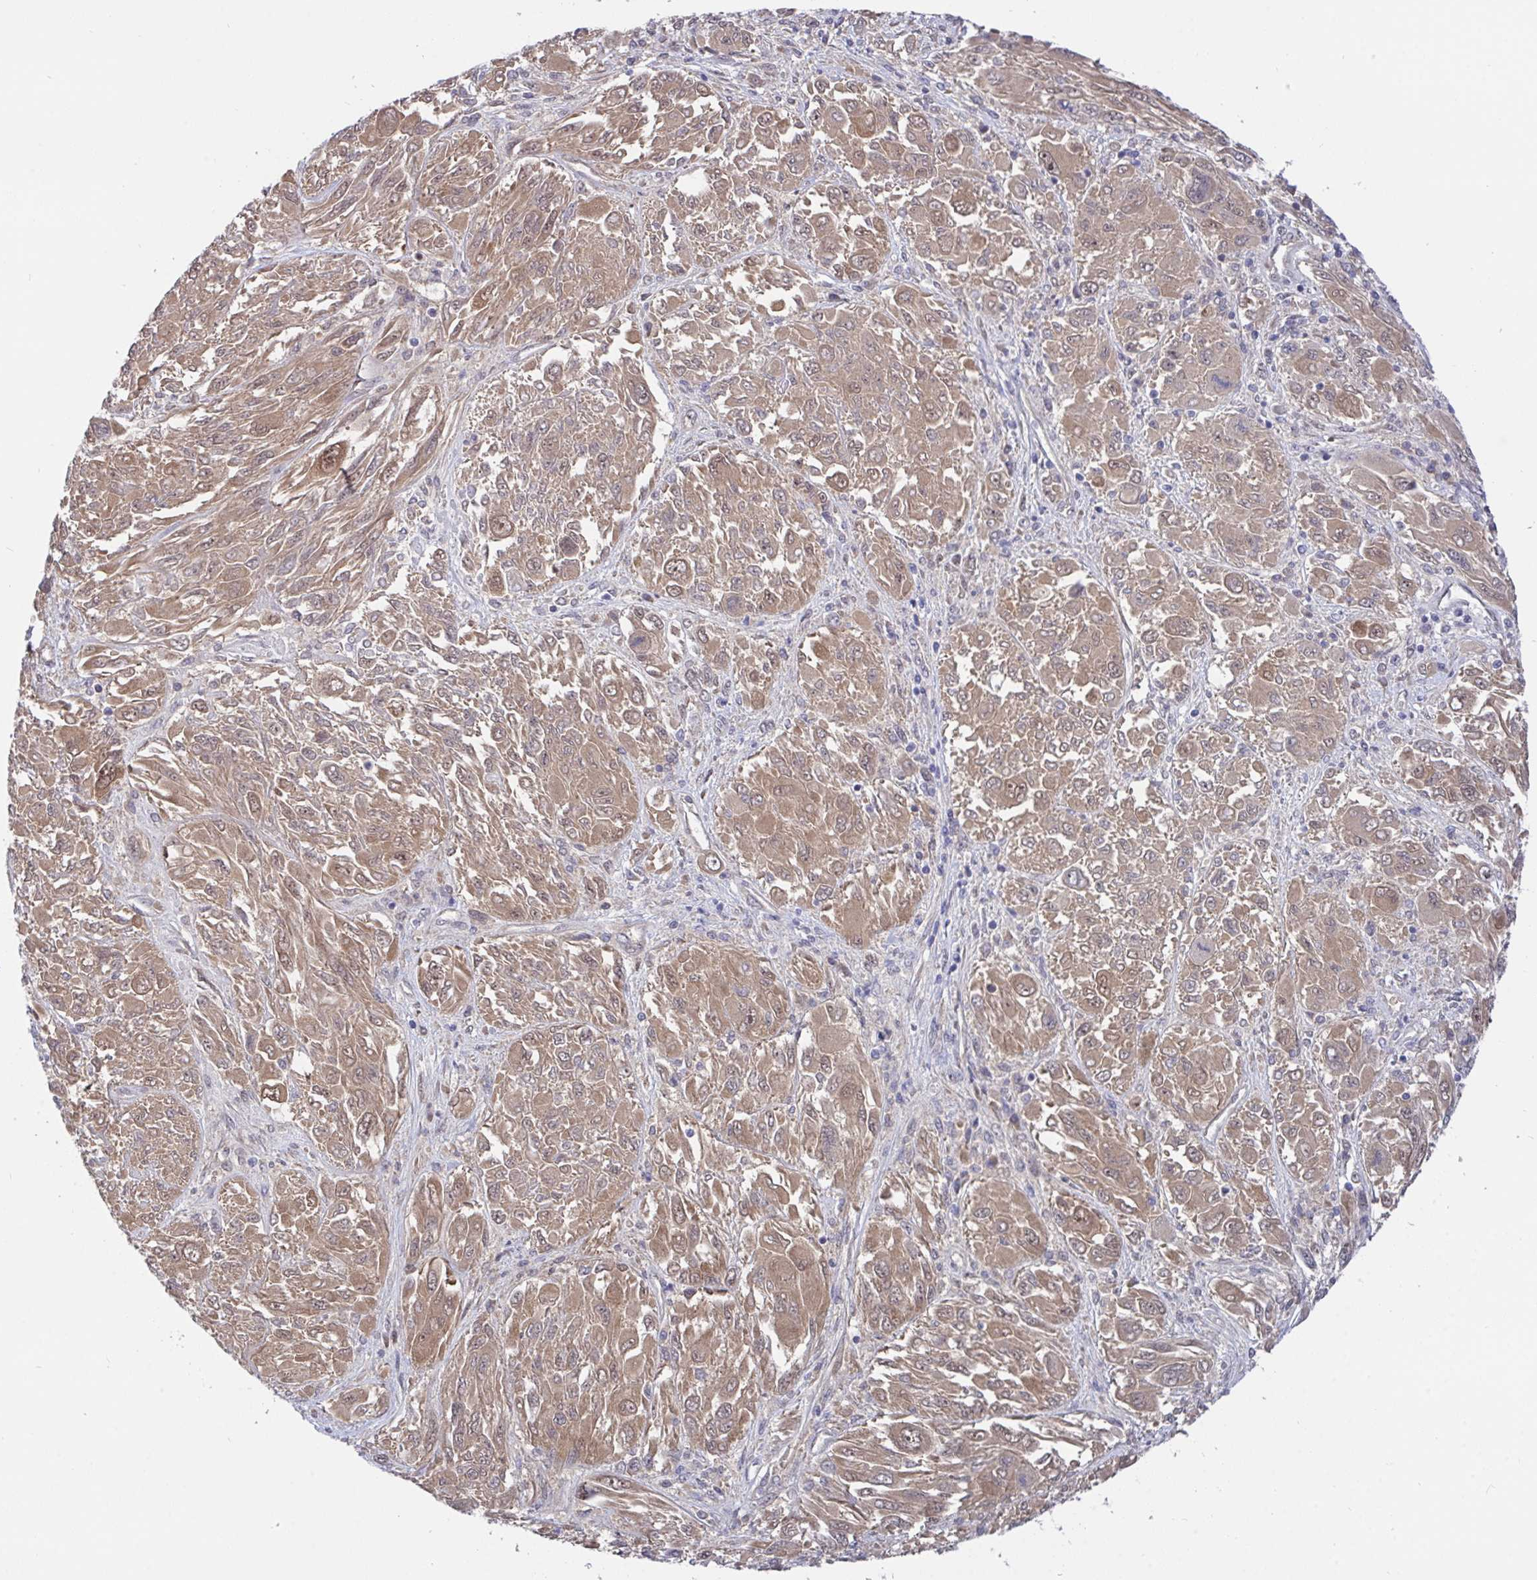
{"staining": {"intensity": "moderate", "quantity": ">75%", "location": "cytoplasmic/membranous,nuclear"}, "tissue": "melanoma", "cell_type": "Tumor cells", "image_type": "cancer", "snomed": [{"axis": "morphology", "description": "Malignant melanoma, NOS"}, {"axis": "topography", "description": "Skin"}], "caption": "Melanoma stained with a brown dye shows moderate cytoplasmic/membranous and nuclear positive positivity in about >75% of tumor cells.", "gene": "L3HYPDH", "patient": {"sex": "female", "age": 91}}